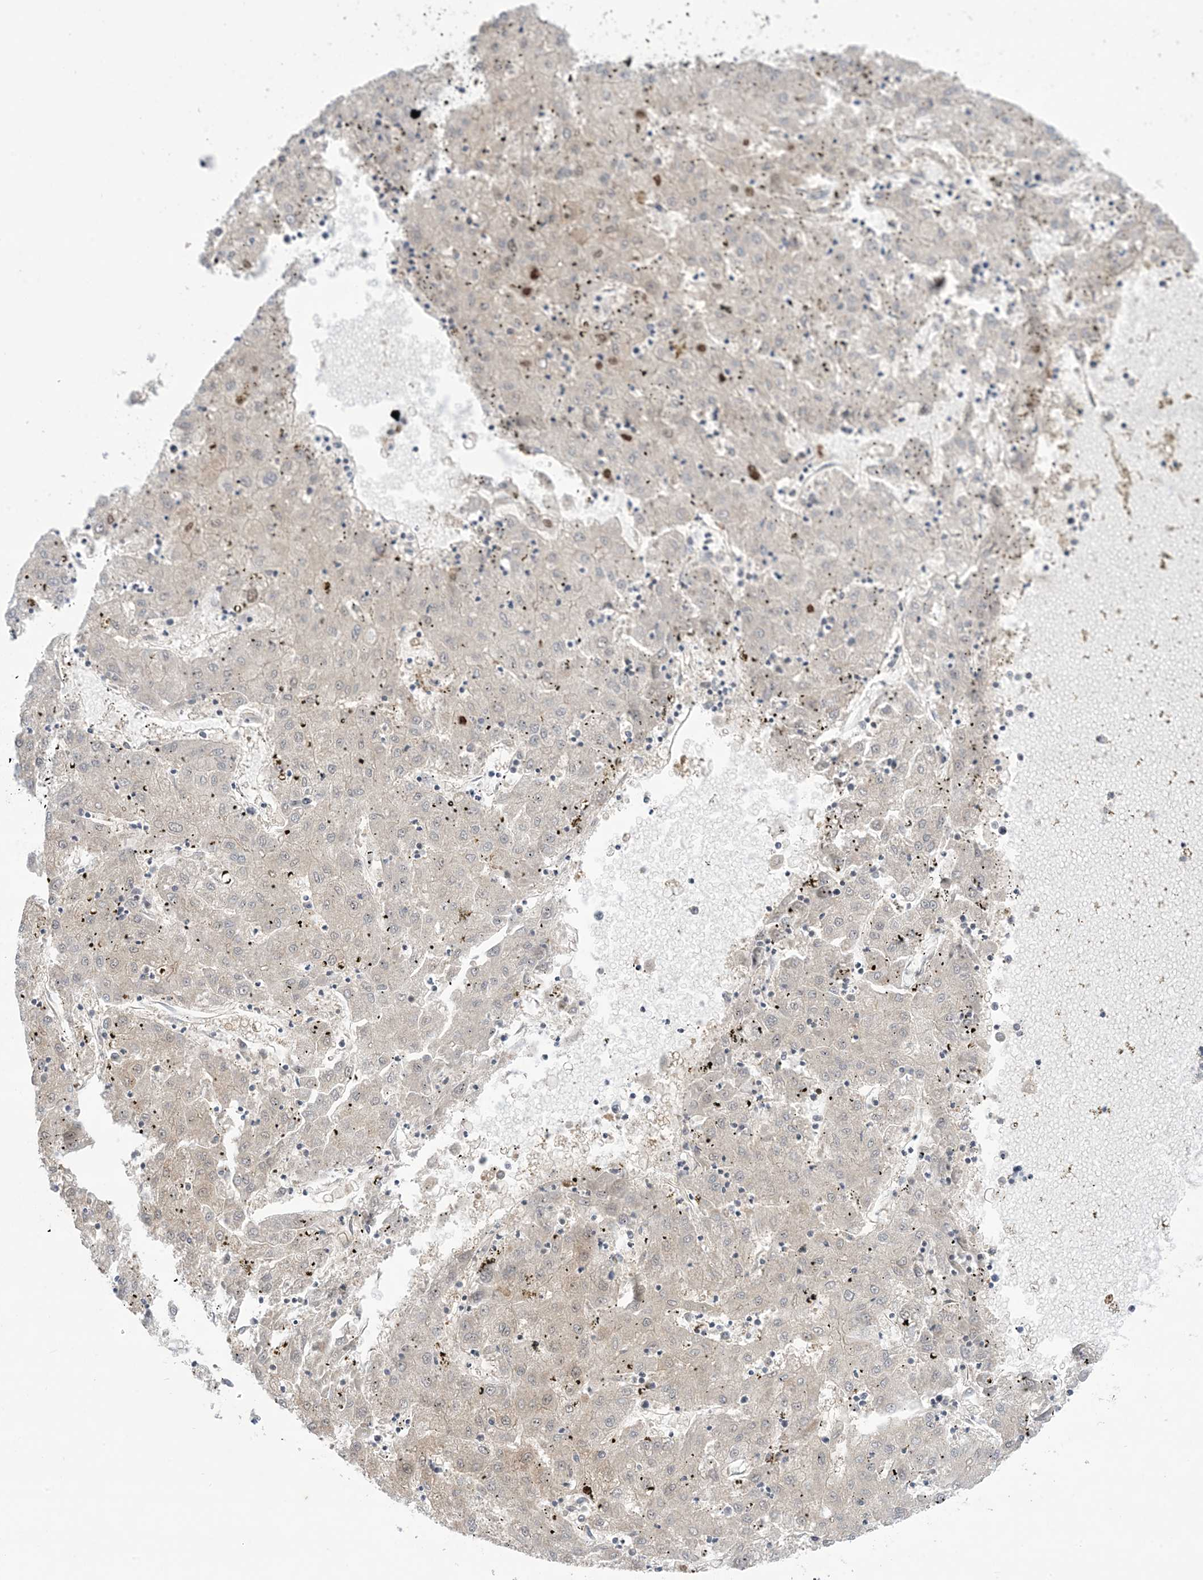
{"staining": {"intensity": "weak", "quantity": "<25%", "location": "cytoplasmic/membranous"}, "tissue": "liver cancer", "cell_type": "Tumor cells", "image_type": "cancer", "snomed": [{"axis": "morphology", "description": "Carcinoma, Hepatocellular, NOS"}, {"axis": "topography", "description": "Liver"}], "caption": "The IHC photomicrograph has no significant positivity in tumor cells of liver cancer (hepatocellular carcinoma) tissue.", "gene": "TFPT", "patient": {"sex": "male", "age": 72}}